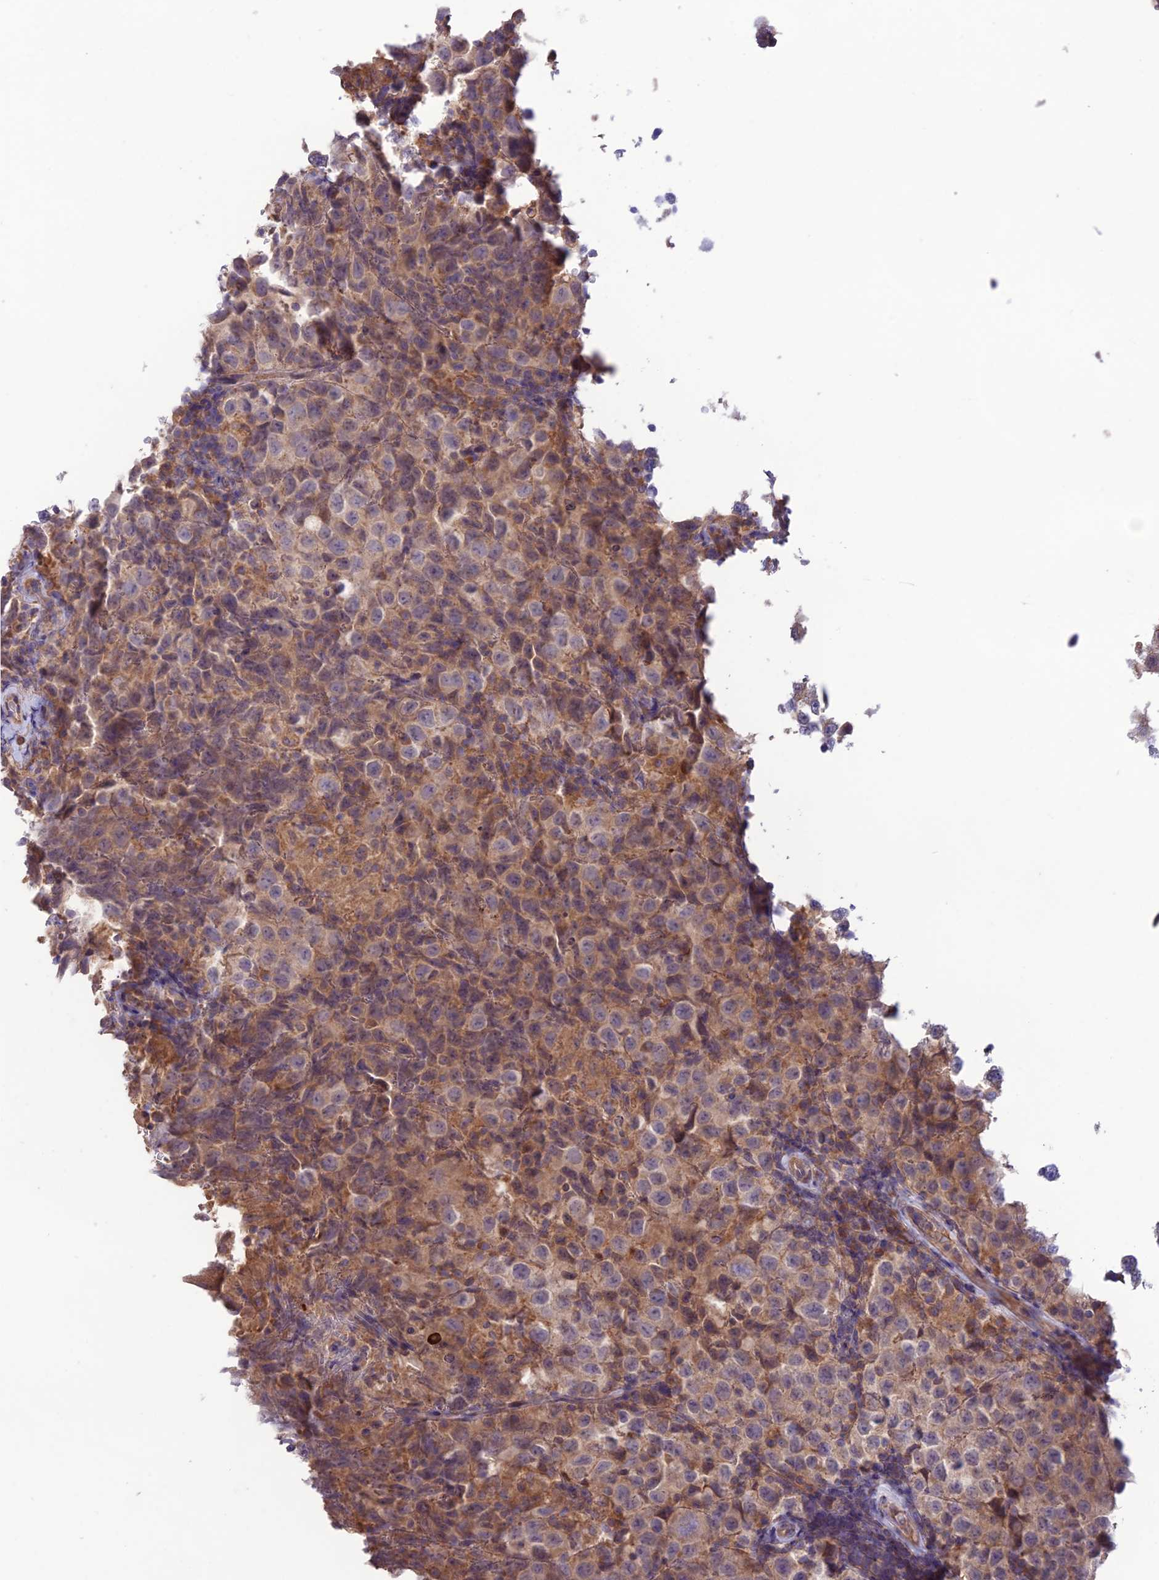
{"staining": {"intensity": "weak", "quantity": "25%-75%", "location": "cytoplasmic/membranous"}, "tissue": "testis cancer", "cell_type": "Tumor cells", "image_type": "cancer", "snomed": [{"axis": "morphology", "description": "Seminoma, NOS"}, {"axis": "morphology", "description": "Carcinoma, Embryonal, NOS"}, {"axis": "topography", "description": "Testis"}], "caption": "The immunohistochemical stain labels weak cytoplasmic/membranous positivity in tumor cells of testis cancer tissue.", "gene": "BRME1", "patient": {"sex": "male", "age": 41}}